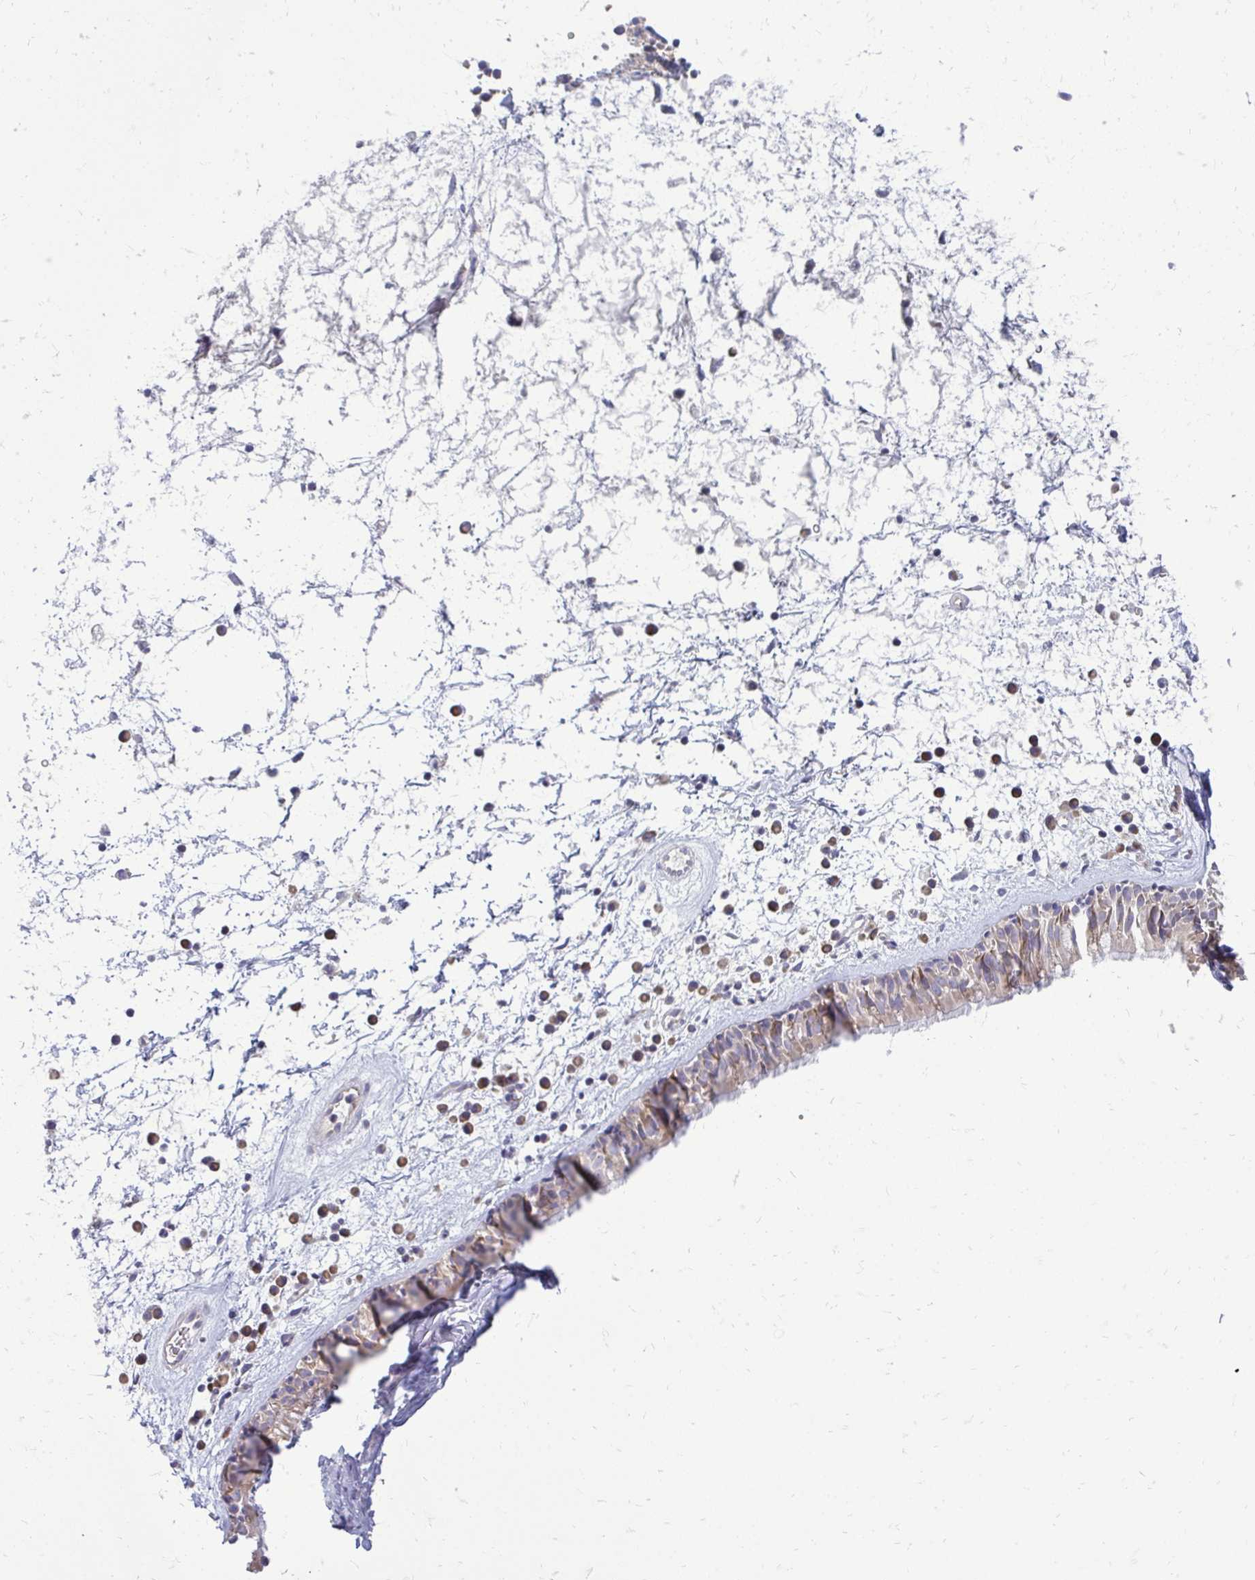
{"staining": {"intensity": "weak", "quantity": "25%-75%", "location": "cytoplasmic/membranous"}, "tissue": "nasopharynx", "cell_type": "Respiratory epithelial cells", "image_type": "normal", "snomed": [{"axis": "morphology", "description": "Normal tissue, NOS"}, {"axis": "topography", "description": "Nasopharynx"}], "caption": "The image demonstrates staining of unremarkable nasopharynx, revealing weak cytoplasmic/membranous protein staining (brown color) within respiratory epithelial cells.", "gene": "RPLP2", "patient": {"sex": "male", "age": 24}}